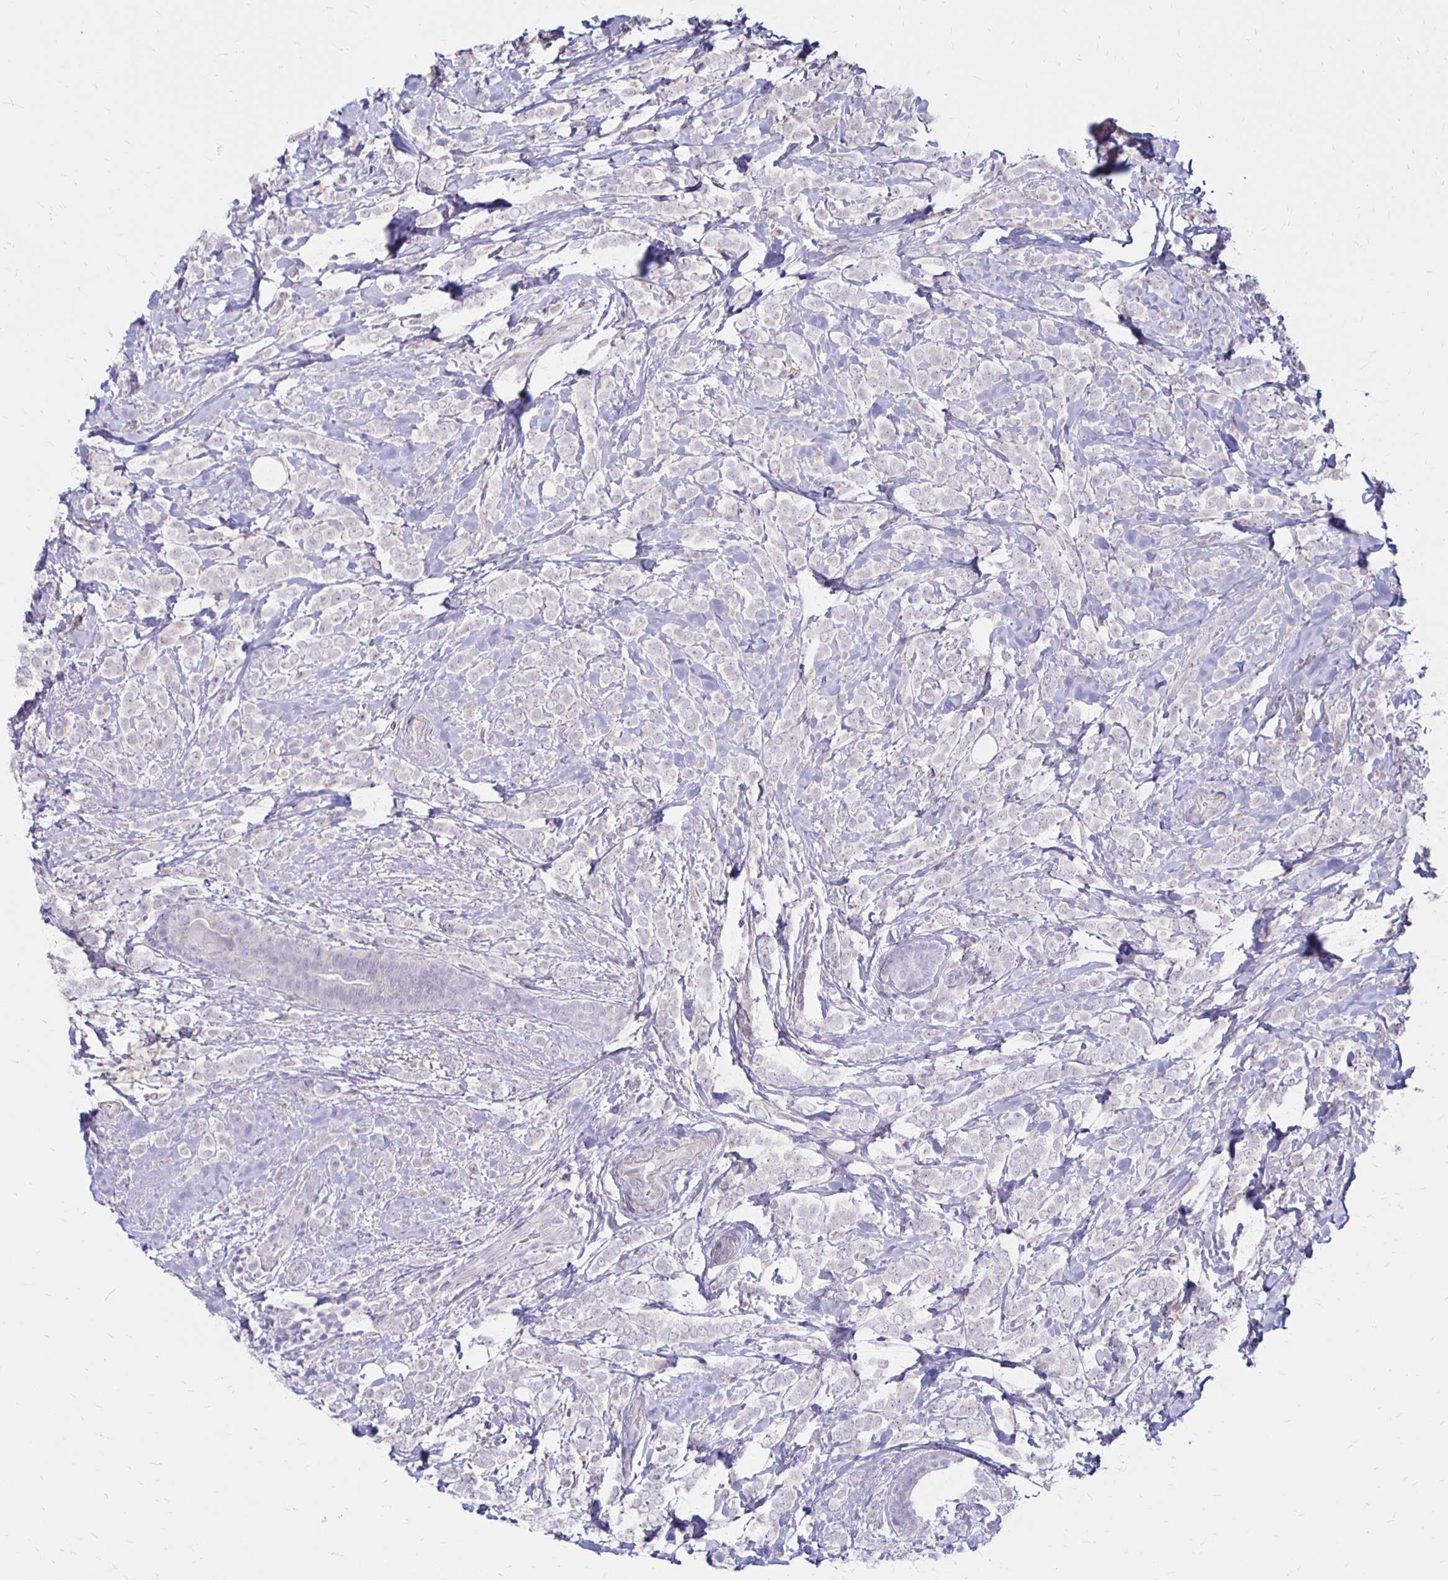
{"staining": {"intensity": "negative", "quantity": "none", "location": "none"}, "tissue": "breast cancer", "cell_type": "Tumor cells", "image_type": "cancer", "snomed": [{"axis": "morphology", "description": "Lobular carcinoma"}, {"axis": "topography", "description": "Breast"}], "caption": "A high-resolution histopathology image shows immunohistochemistry (IHC) staining of breast cancer, which displays no significant staining in tumor cells.", "gene": "DAGLA", "patient": {"sex": "female", "age": 49}}